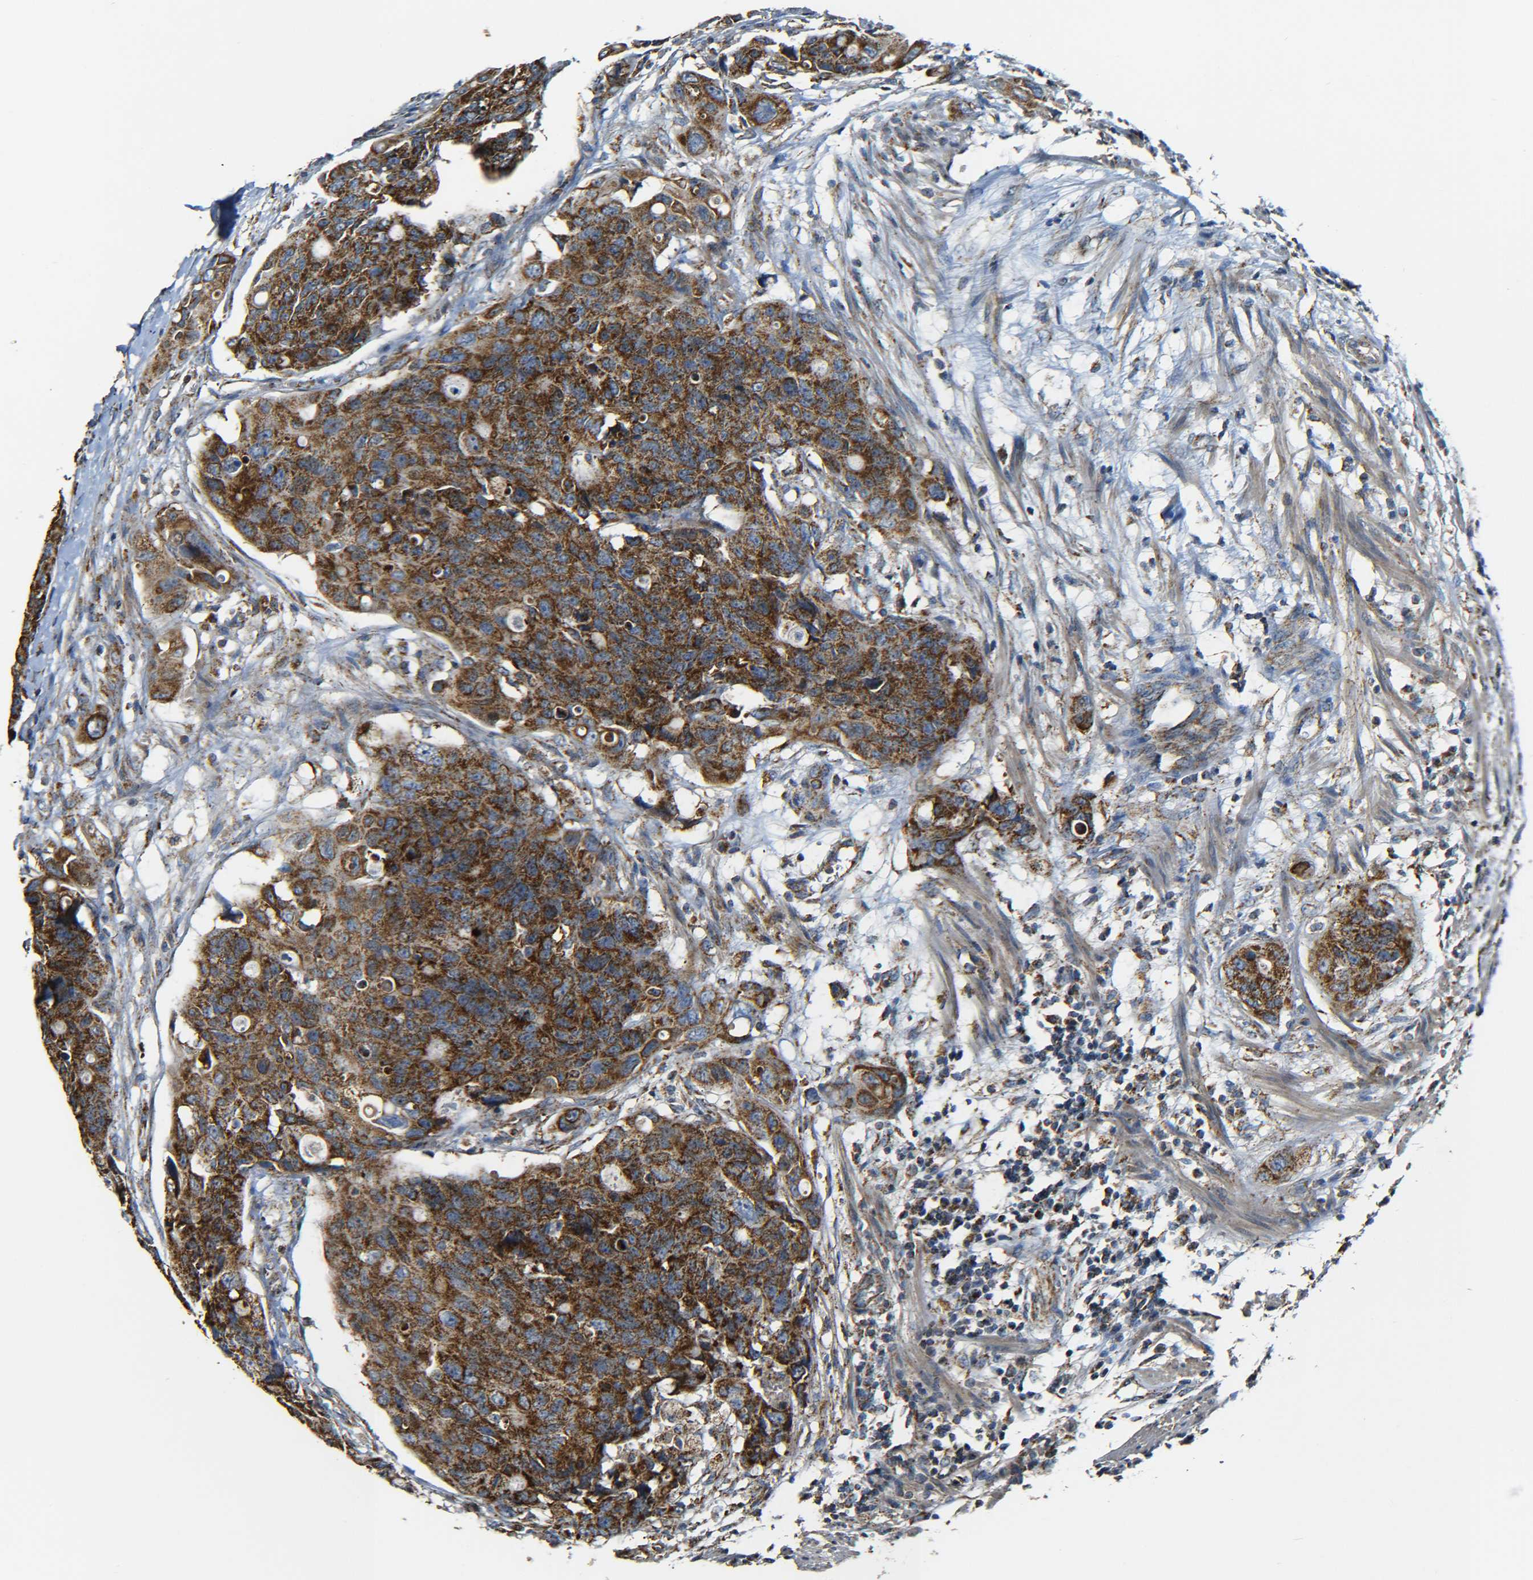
{"staining": {"intensity": "moderate", "quantity": ">75%", "location": "cytoplasmic/membranous"}, "tissue": "colorectal cancer", "cell_type": "Tumor cells", "image_type": "cancer", "snomed": [{"axis": "morphology", "description": "Adenocarcinoma, NOS"}, {"axis": "topography", "description": "Colon"}], "caption": "This image displays immunohistochemistry staining of adenocarcinoma (colorectal), with medium moderate cytoplasmic/membranous expression in approximately >75% of tumor cells.", "gene": "NR3C2", "patient": {"sex": "female", "age": 57}}